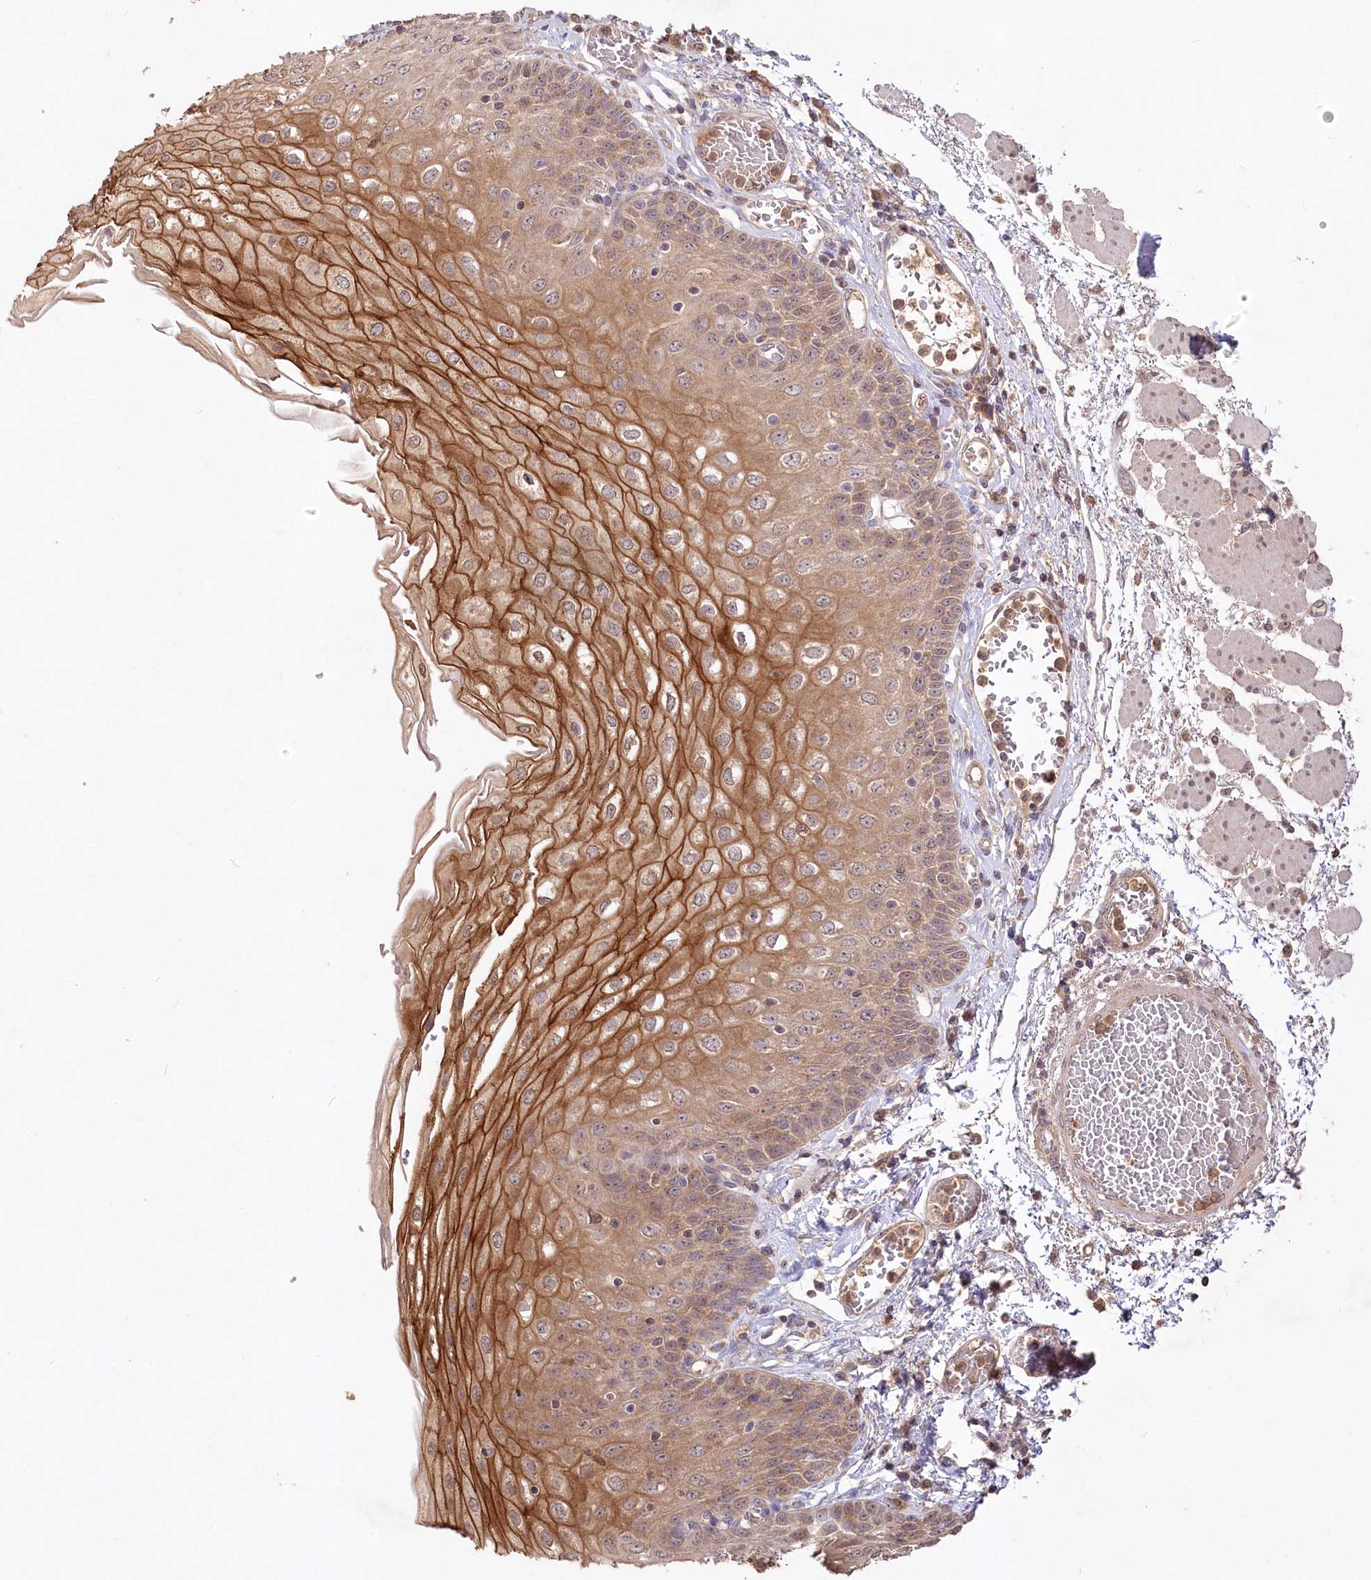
{"staining": {"intensity": "moderate", "quantity": ">75%", "location": "cytoplasmic/membranous"}, "tissue": "esophagus", "cell_type": "Squamous epithelial cells", "image_type": "normal", "snomed": [{"axis": "morphology", "description": "Normal tissue, NOS"}, {"axis": "topography", "description": "Esophagus"}], "caption": "High-power microscopy captured an IHC image of normal esophagus, revealing moderate cytoplasmic/membranous expression in approximately >75% of squamous epithelial cells.", "gene": "IRAK1BP1", "patient": {"sex": "male", "age": 81}}